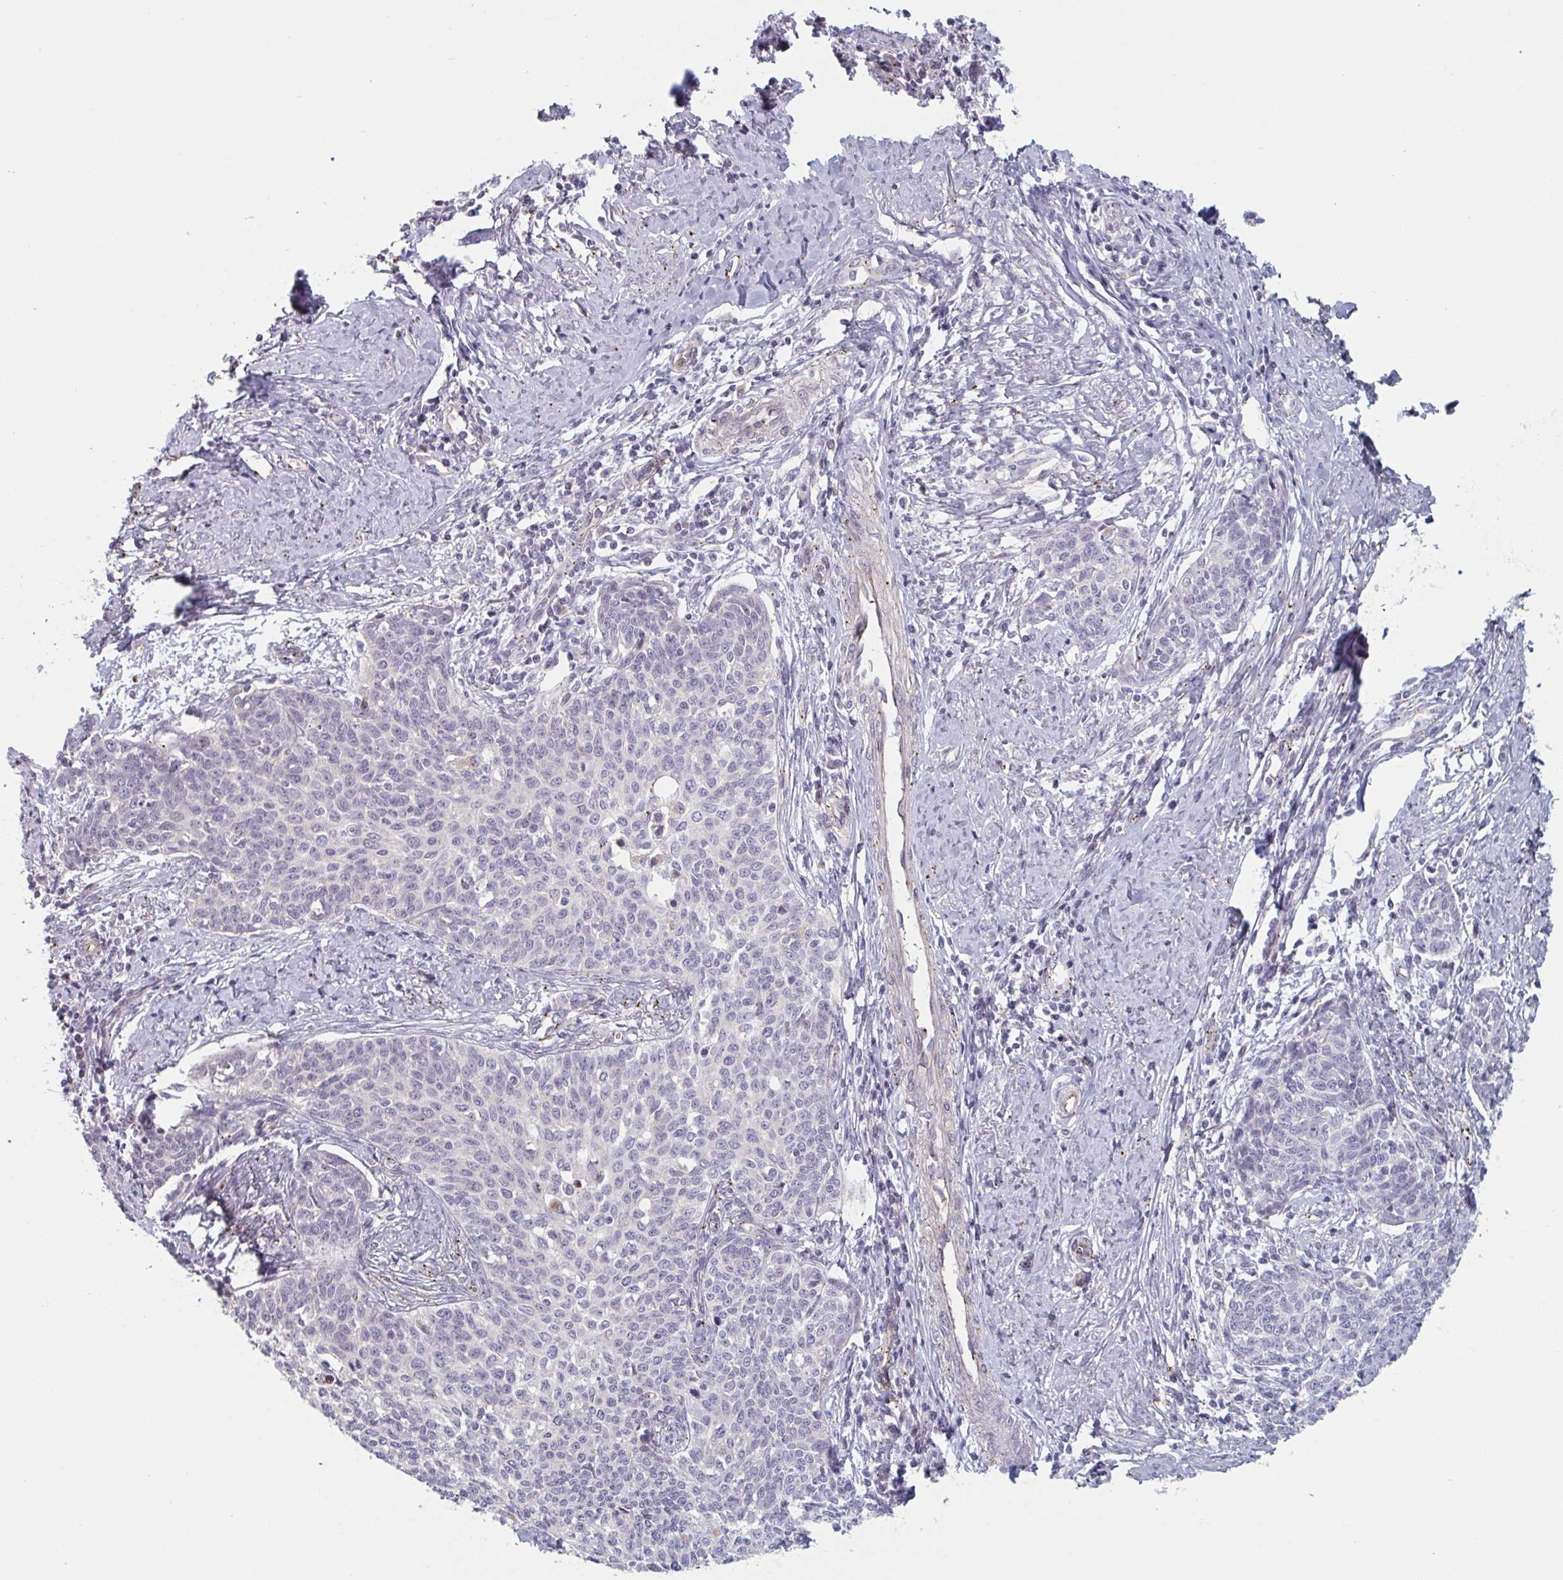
{"staining": {"intensity": "negative", "quantity": "none", "location": "none"}, "tissue": "cervical cancer", "cell_type": "Tumor cells", "image_type": "cancer", "snomed": [{"axis": "morphology", "description": "Squamous cell carcinoma, NOS"}, {"axis": "topography", "description": "Cervix"}], "caption": "The histopathology image exhibits no significant staining in tumor cells of cervical cancer.", "gene": "TNFSF10", "patient": {"sex": "female", "age": 39}}